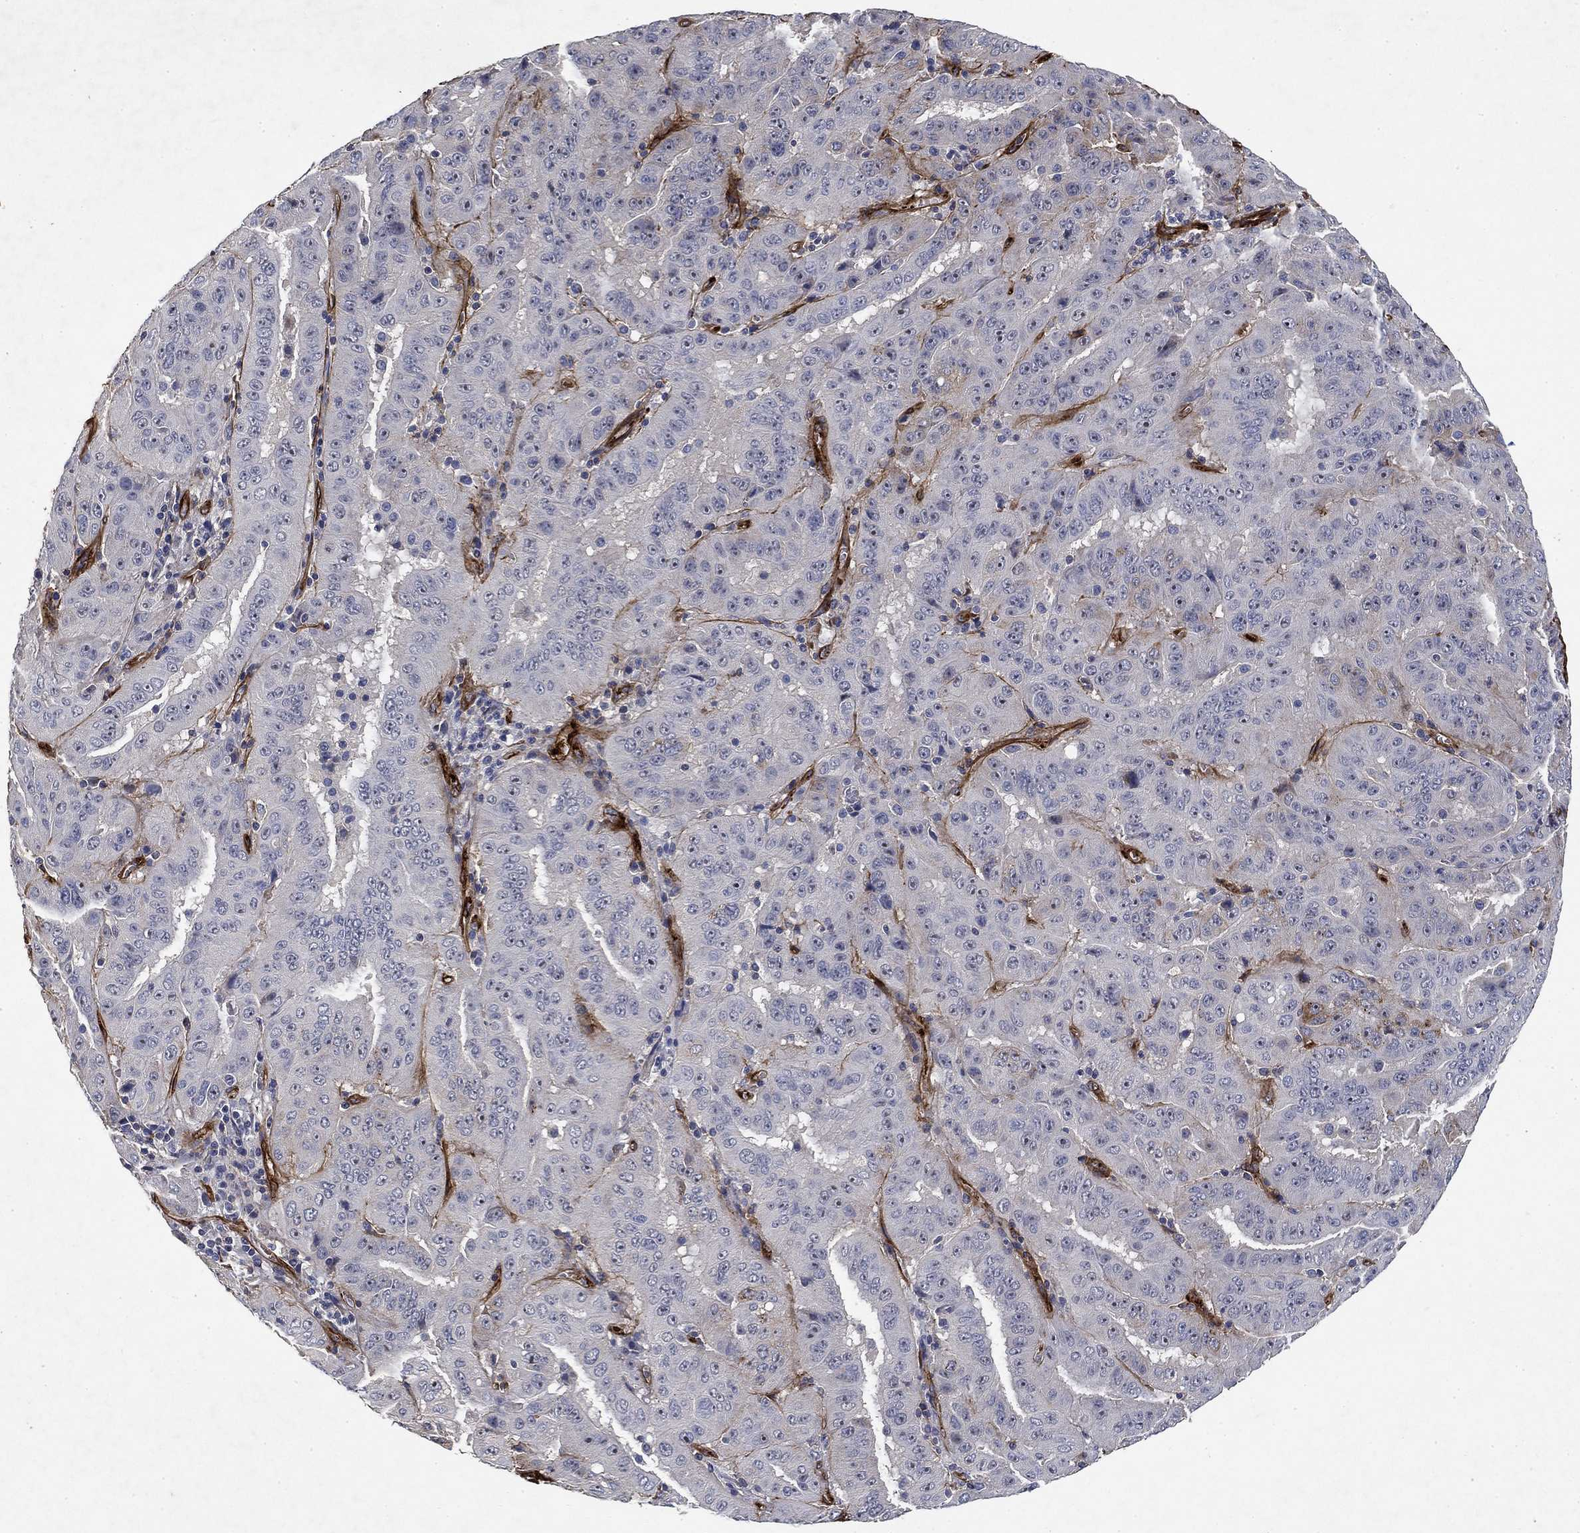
{"staining": {"intensity": "negative", "quantity": "none", "location": "none"}, "tissue": "pancreatic cancer", "cell_type": "Tumor cells", "image_type": "cancer", "snomed": [{"axis": "morphology", "description": "Adenocarcinoma, NOS"}, {"axis": "topography", "description": "Pancreas"}], "caption": "Protein analysis of pancreatic adenocarcinoma demonstrates no significant positivity in tumor cells. The staining is performed using DAB brown chromogen with nuclei counter-stained in using hematoxylin.", "gene": "COL4A2", "patient": {"sex": "male", "age": 63}}